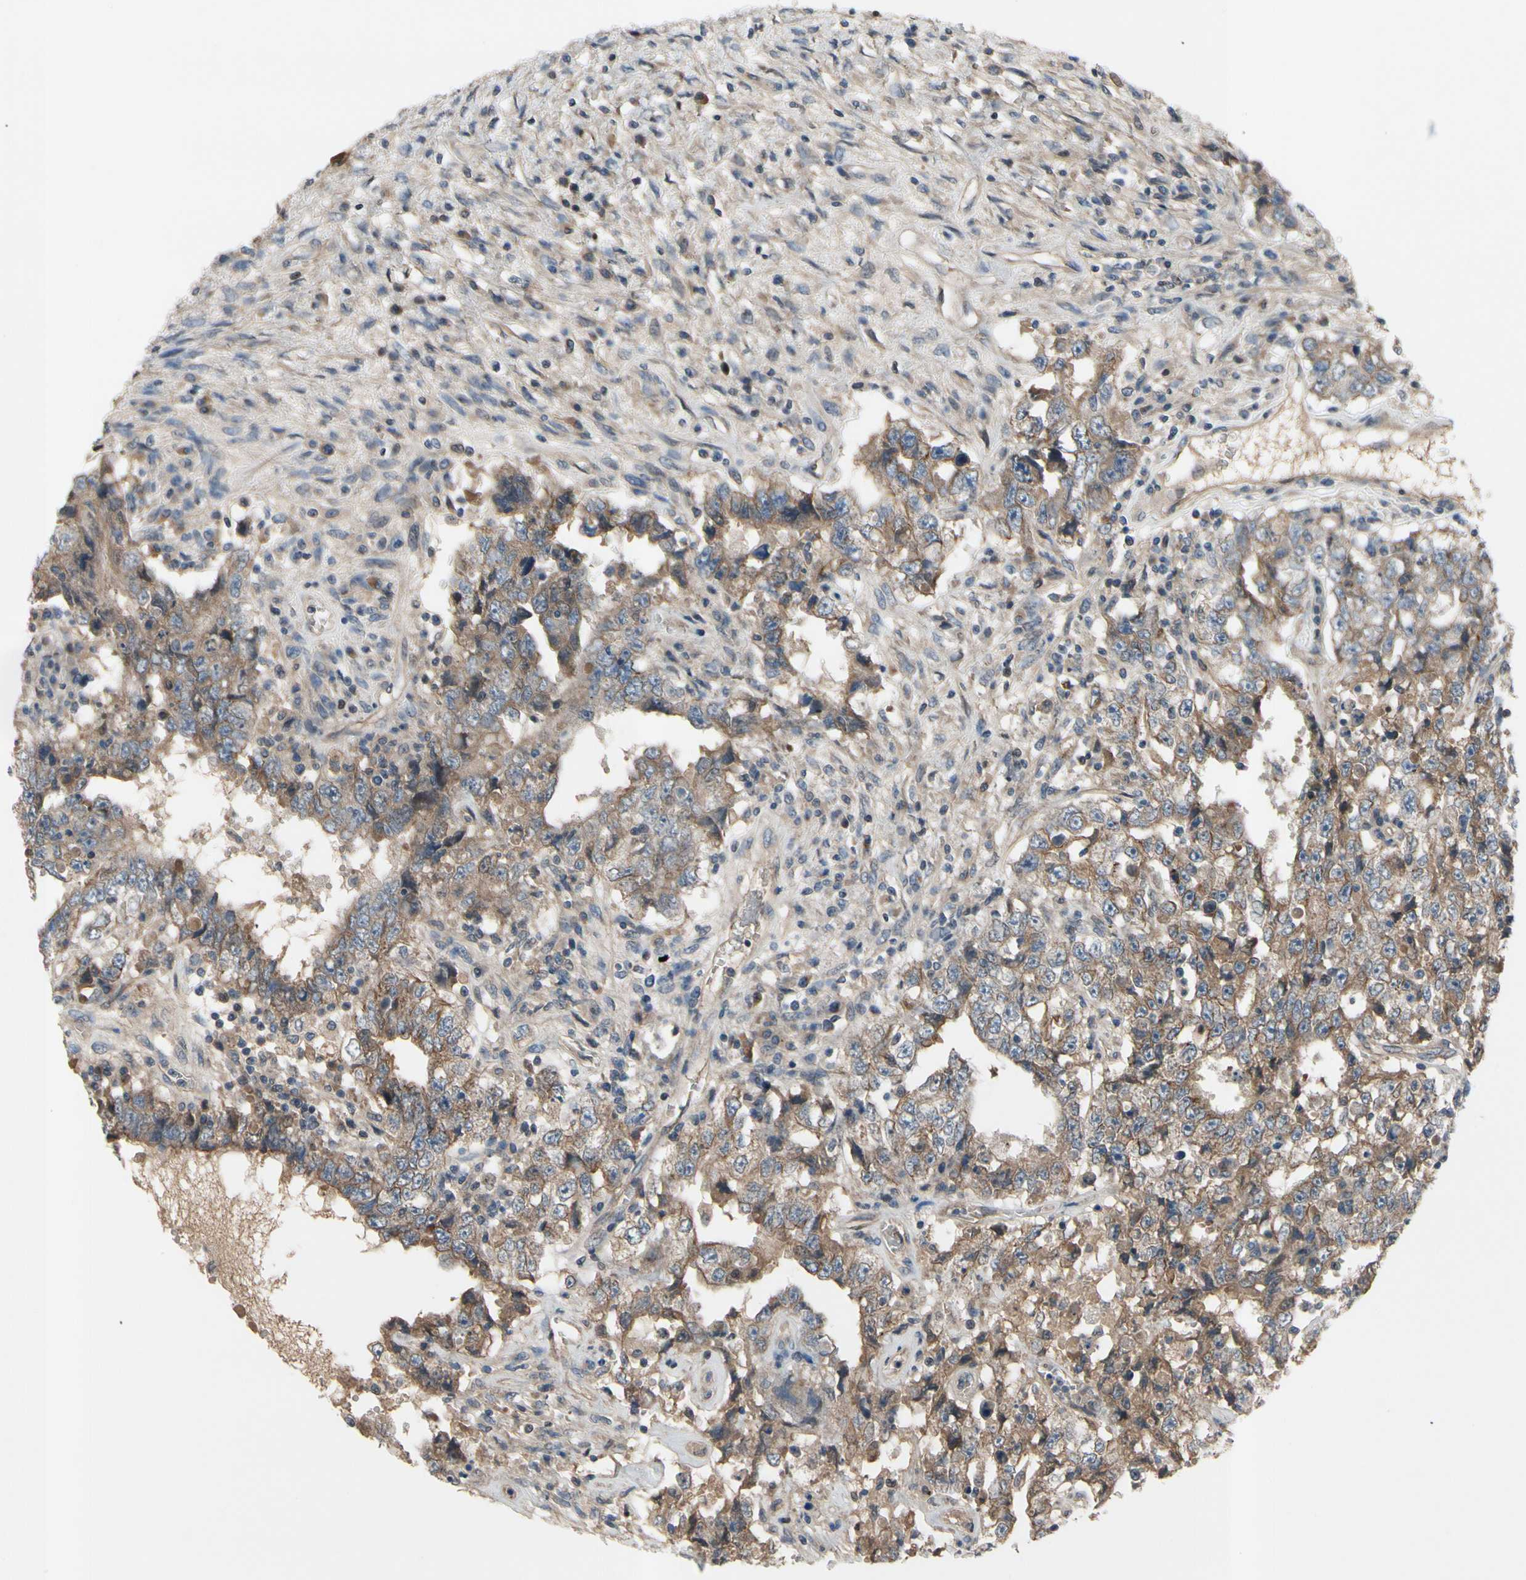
{"staining": {"intensity": "moderate", "quantity": ">75%", "location": "cytoplasmic/membranous"}, "tissue": "testis cancer", "cell_type": "Tumor cells", "image_type": "cancer", "snomed": [{"axis": "morphology", "description": "Carcinoma, Embryonal, NOS"}, {"axis": "topography", "description": "Testis"}], "caption": "Moderate cytoplasmic/membranous positivity is present in approximately >75% of tumor cells in testis cancer (embryonal carcinoma). (Stains: DAB (3,3'-diaminobenzidine) in brown, nuclei in blue, Microscopy: brightfield microscopy at high magnification).", "gene": "ICAM5", "patient": {"sex": "male", "age": 26}}